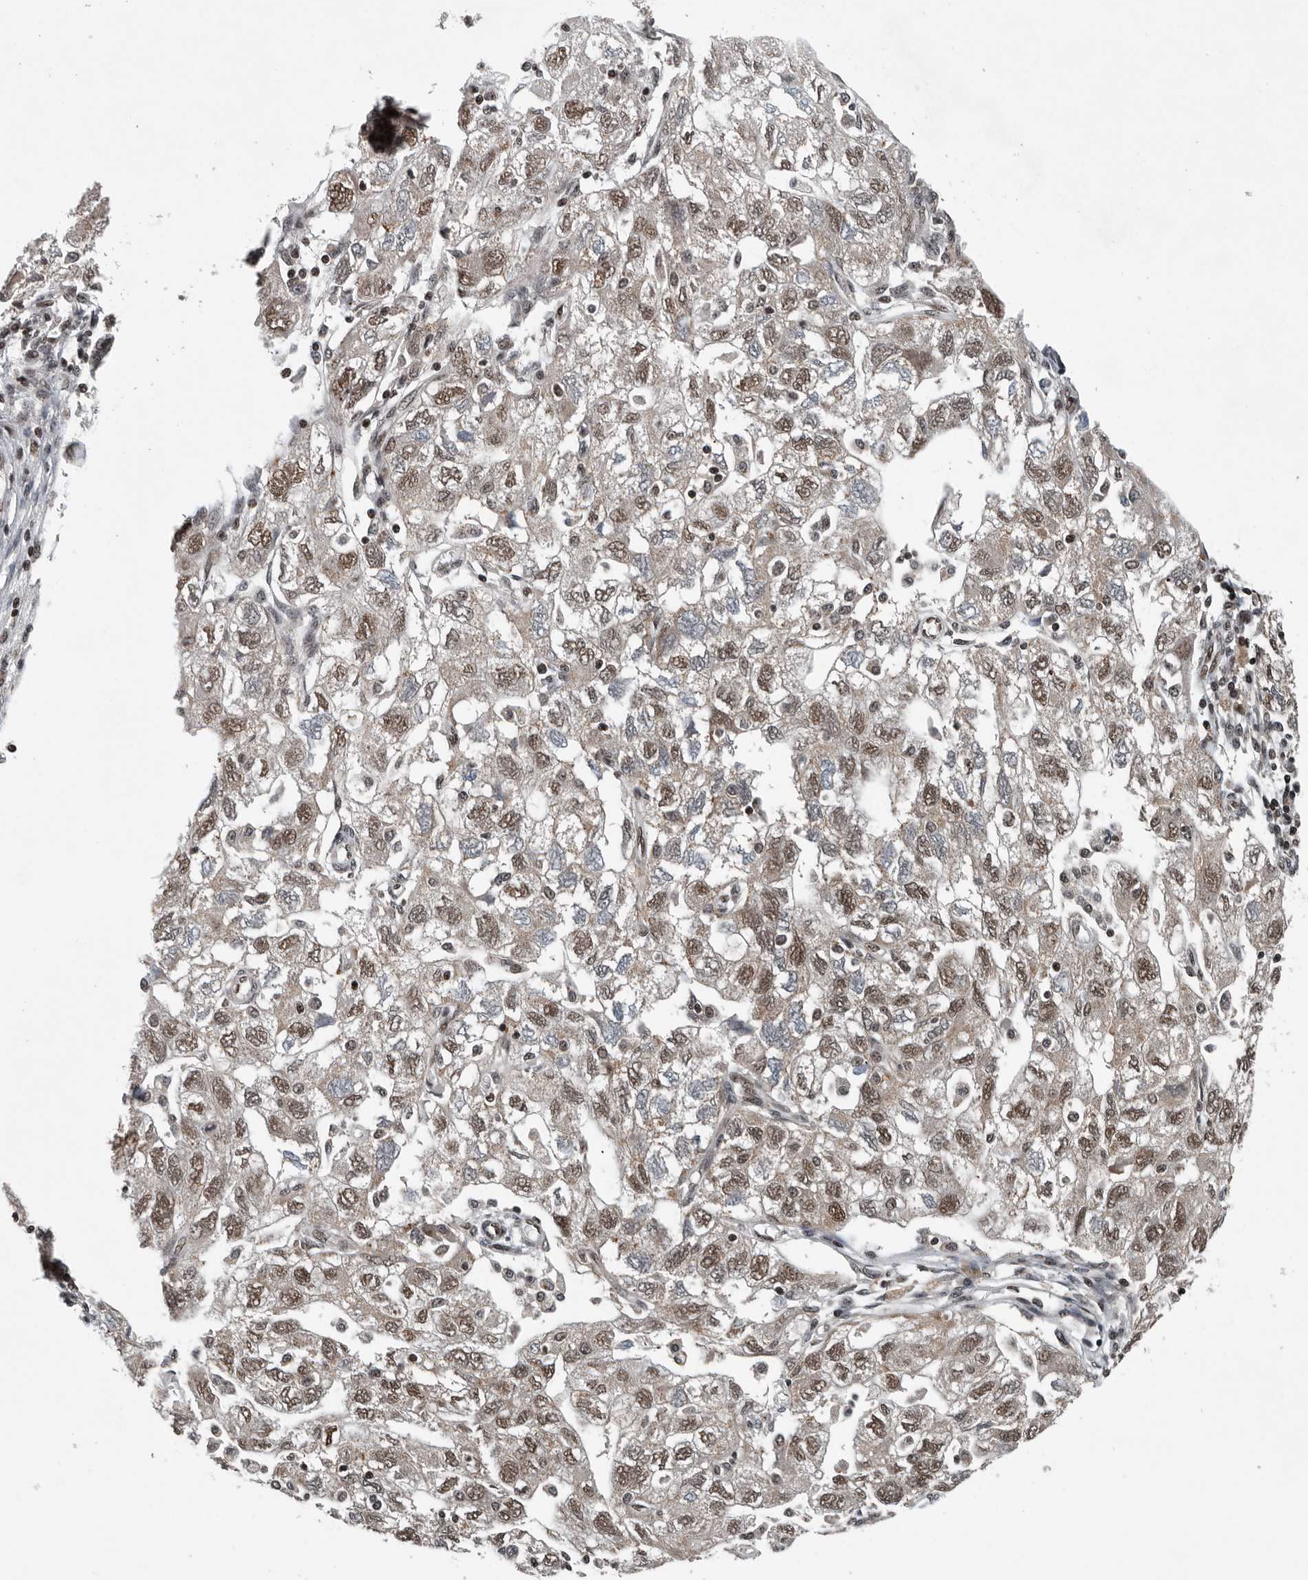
{"staining": {"intensity": "weak", "quantity": ">75%", "location": "nuclear"}, "tissue": "ovarian cancer", "cell_type": "Tumor cells", "image_type": "cancer", "snomed": [{"axis": "morphology", "description": "Carcinoma, NOS"}, {"axis": "morphology", "description": "Cystadenocarcinoma, serous, NOS"}, {"axis": "topography", "description": "Ovary"}], "caption": "Ovarian cancer (serous cystadenocarcinoma) stained with immunohistochemistry shows weak nuclear expression in approximately >75% of tumor cells.", "gene": "SENP7", "patient": {"sex": "female", "age": 69}}